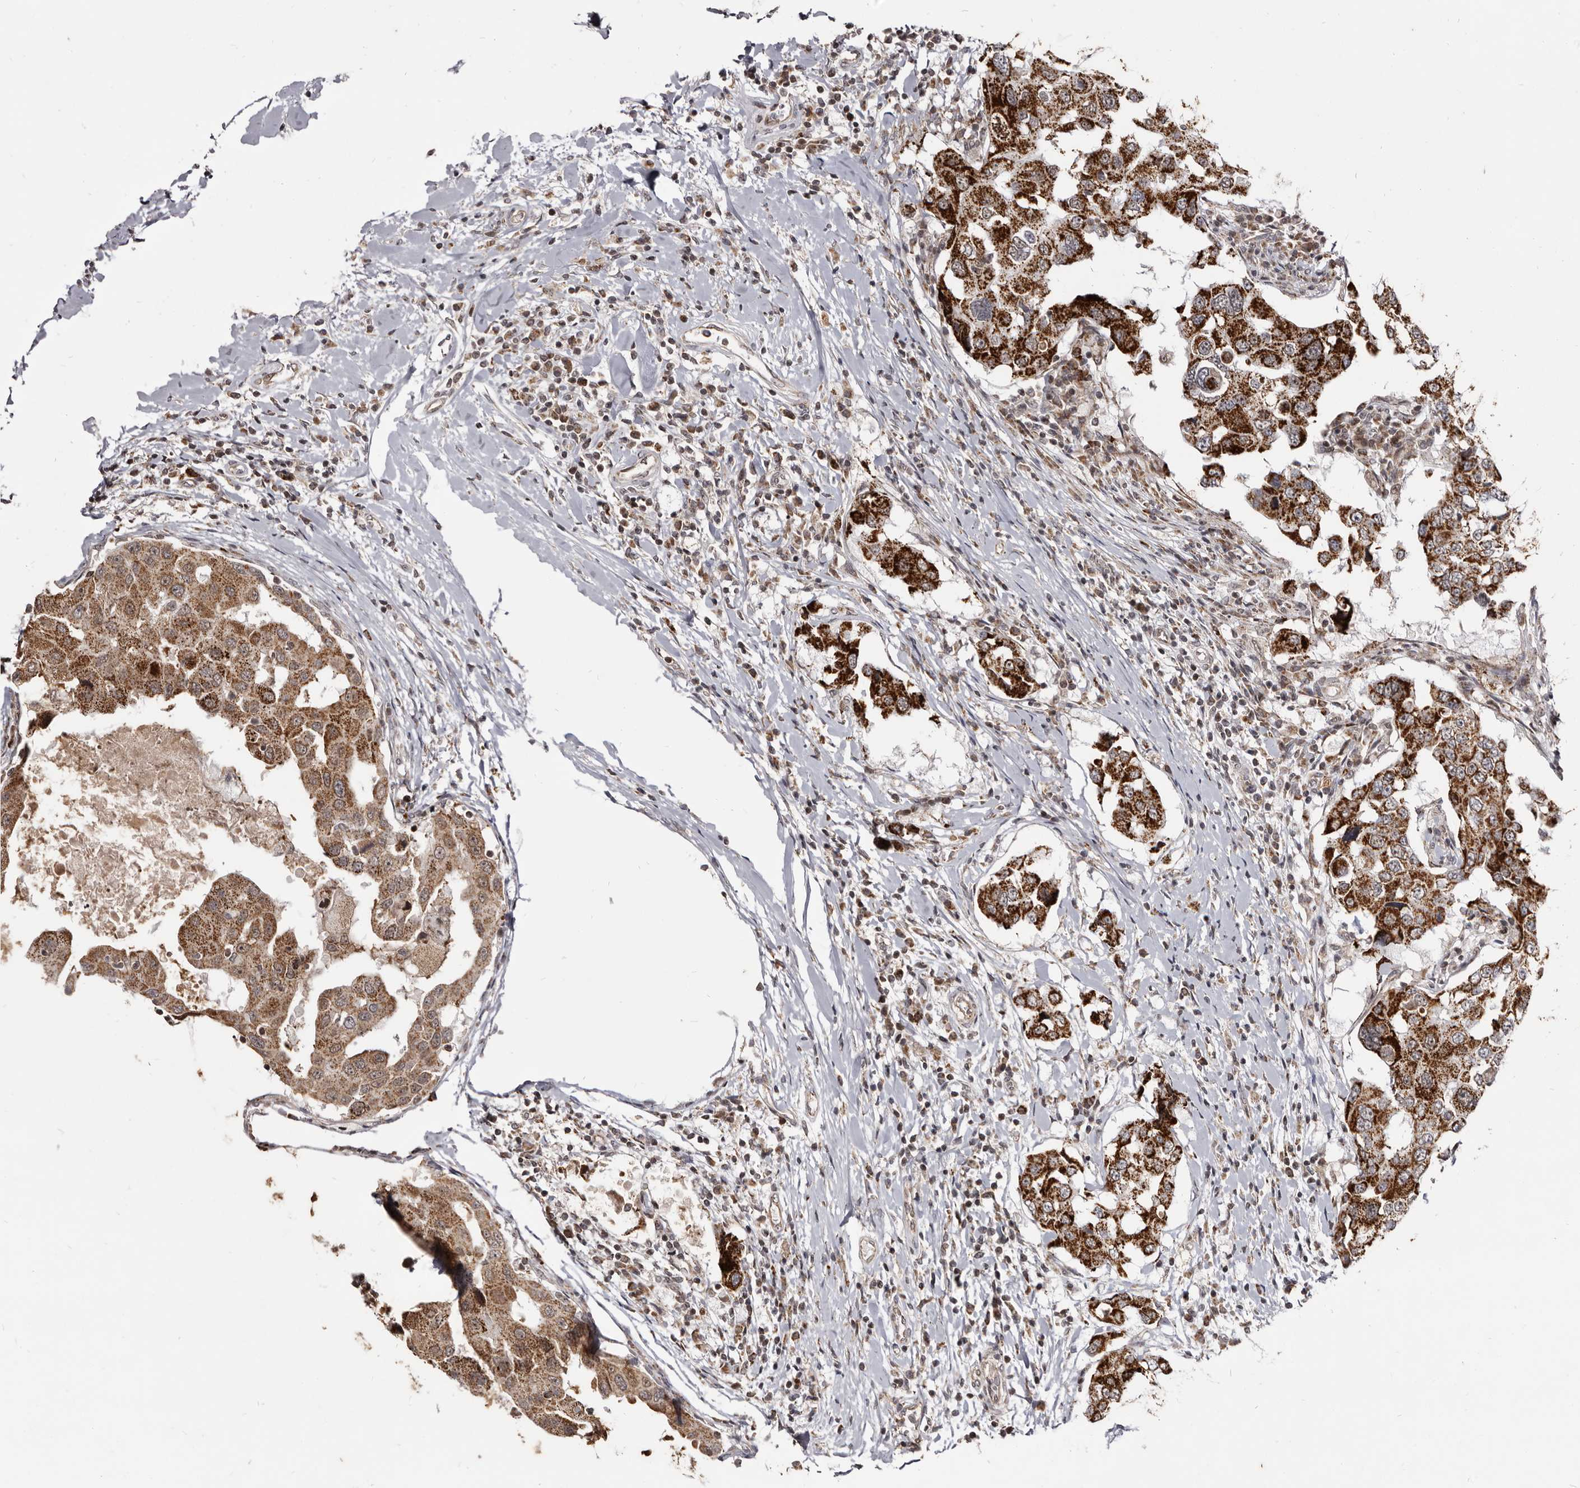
{"staining": {"intensity": "strong", "quantity": ">75%", "location": "cytoplasmic/membranous"}, "tissue": "breast cancer", "cell_type": "Tumor cells", "image_type": "cancer", "snomed": [{"axis": "morphology", "description": "Duct carcinoma"}, {"axis": "topography", "description": "Breast"}], "caption": "Breast invasive ductal carcinoma tissue reveals strong cytoplasmic/membranous staining in about >75% of tumor cells", "gene": "THUMPD1", "patient": {"sex": "female", "age": 27}}